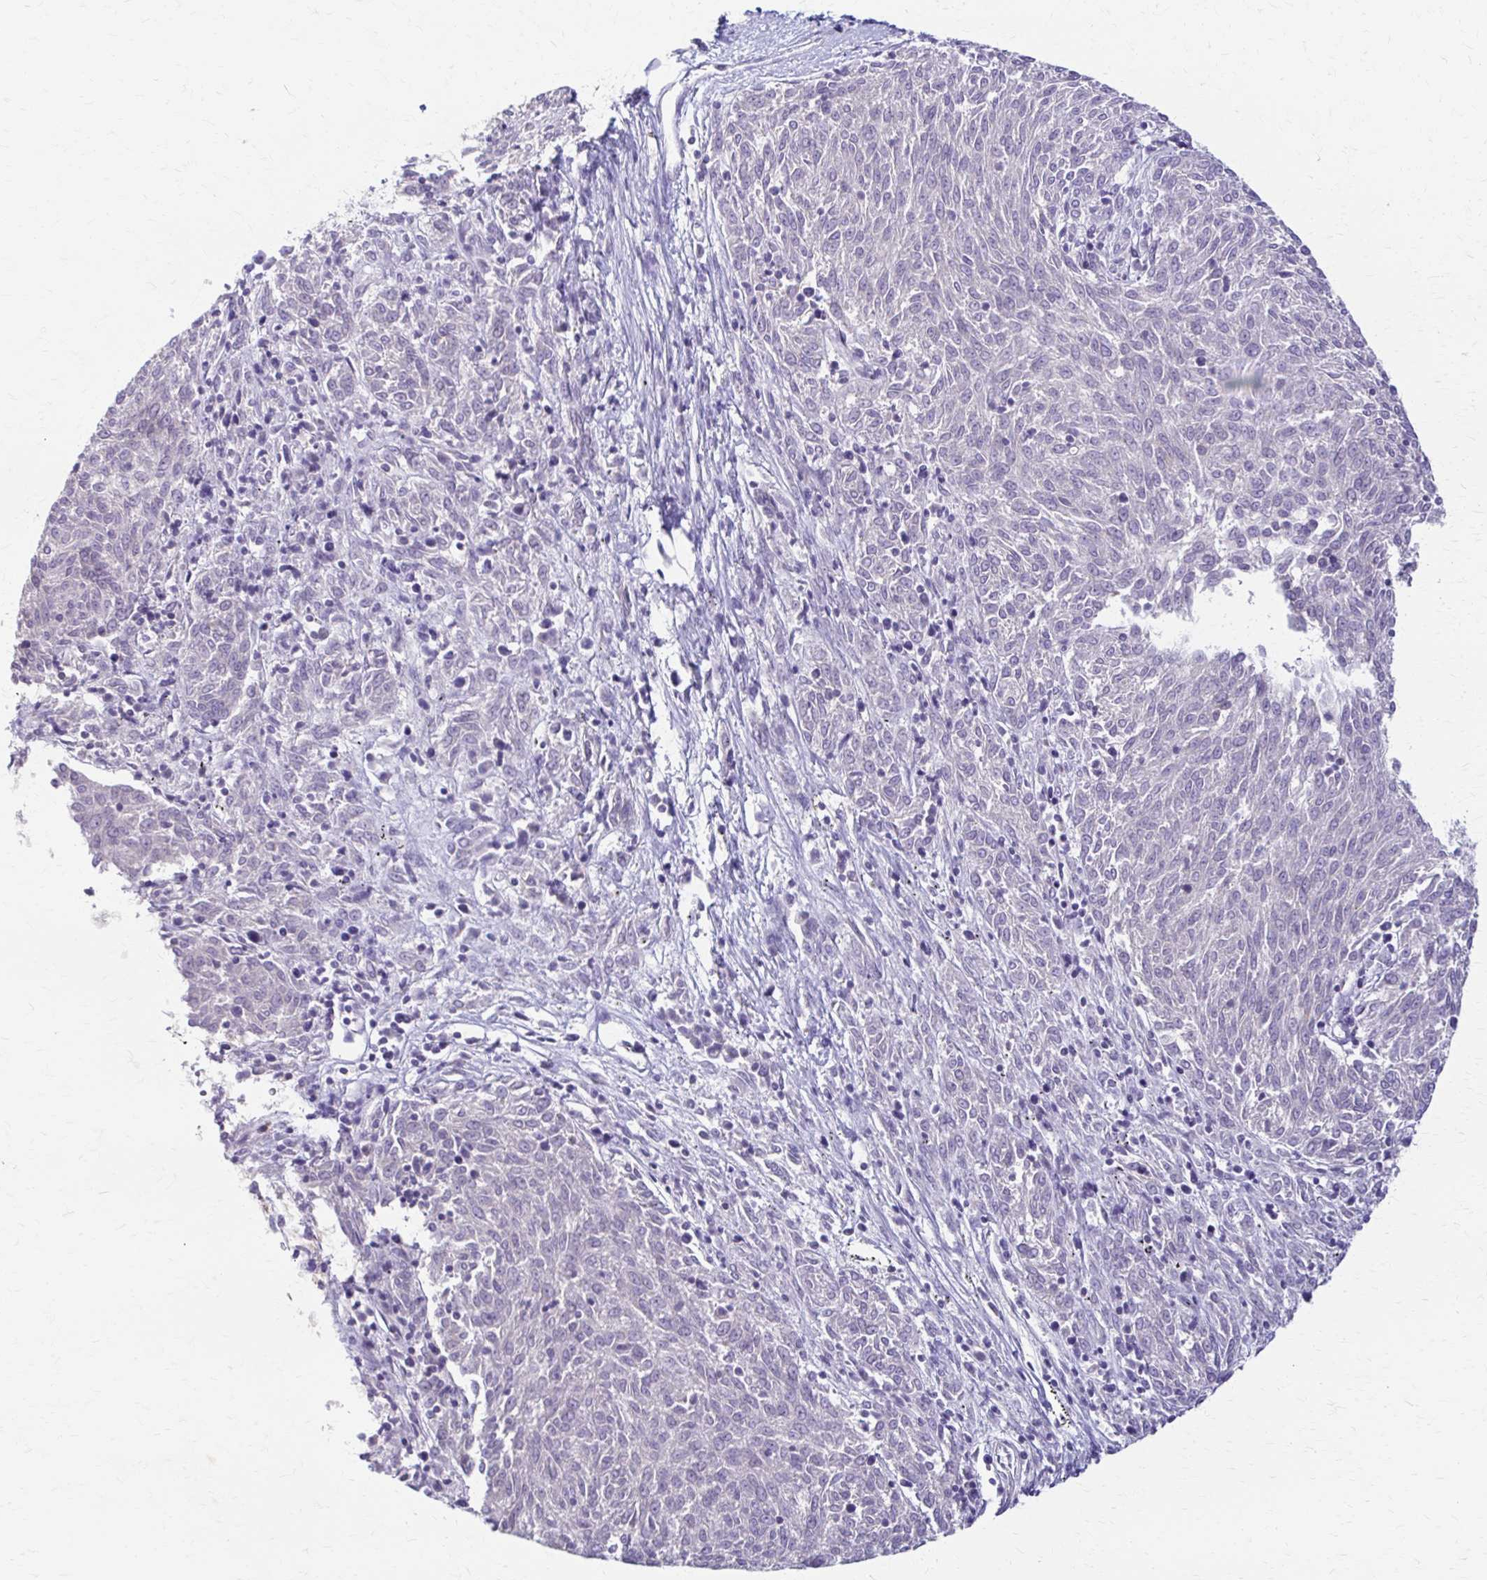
{"staining": {"intensity": "negative", "quantity": "none", "location": "none"}, "tissue": "melanoma", "cell_type": "Tumor cells", "image_type": "cancer", "snomed": [{"axis": "morphology", "description": "Malignant melanoma, NOS"}, {"axis": "topography", "description": "Skin"}], "caption": "Immunohistochemistry histopathology image of human malignant melanoma stained for a protein (brown), which shows no expression in tumor cells.", "gene": "PIK3AP1", "patient": {"sex": "female", "age": 72}}